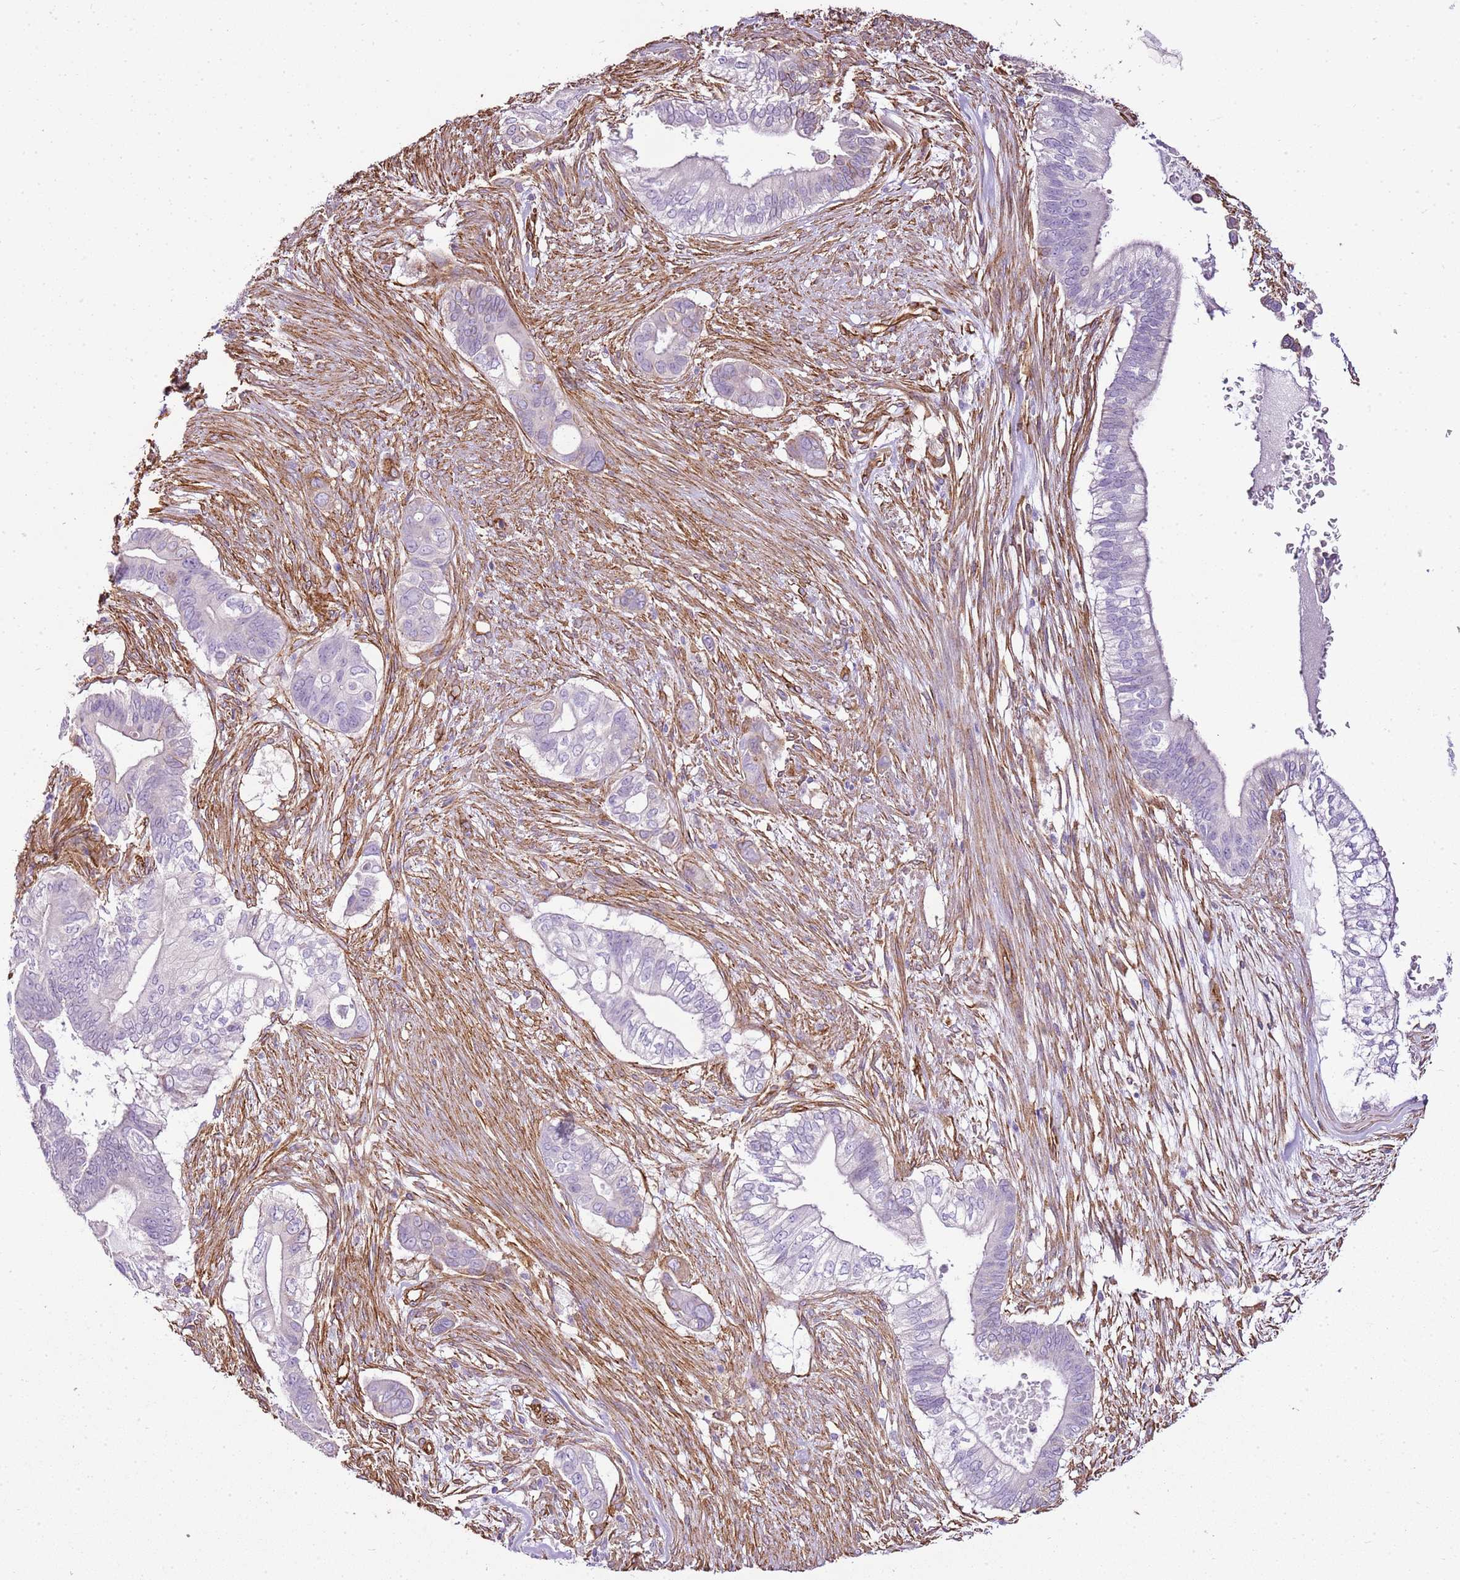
{"staining": {"intensity": "negative", "quantity": "none", "location": "none"}, "tissue": "pancreatic cancer", "cell_type": "Tumor cells", "image_type": "cancer", "snomed": [{"axis": "morphology", "description": "Adenocarcinoma, NOS"}, {"axis": "topography", "description": "Pancreas"}], "caption": "This is an IHC photomicrograph of human pancreatic cancer (adenocarcinoma). There is no staining in tumor cells.", "gene": "CTDSPL", "patient": {"sex": "male", "age": 68}}